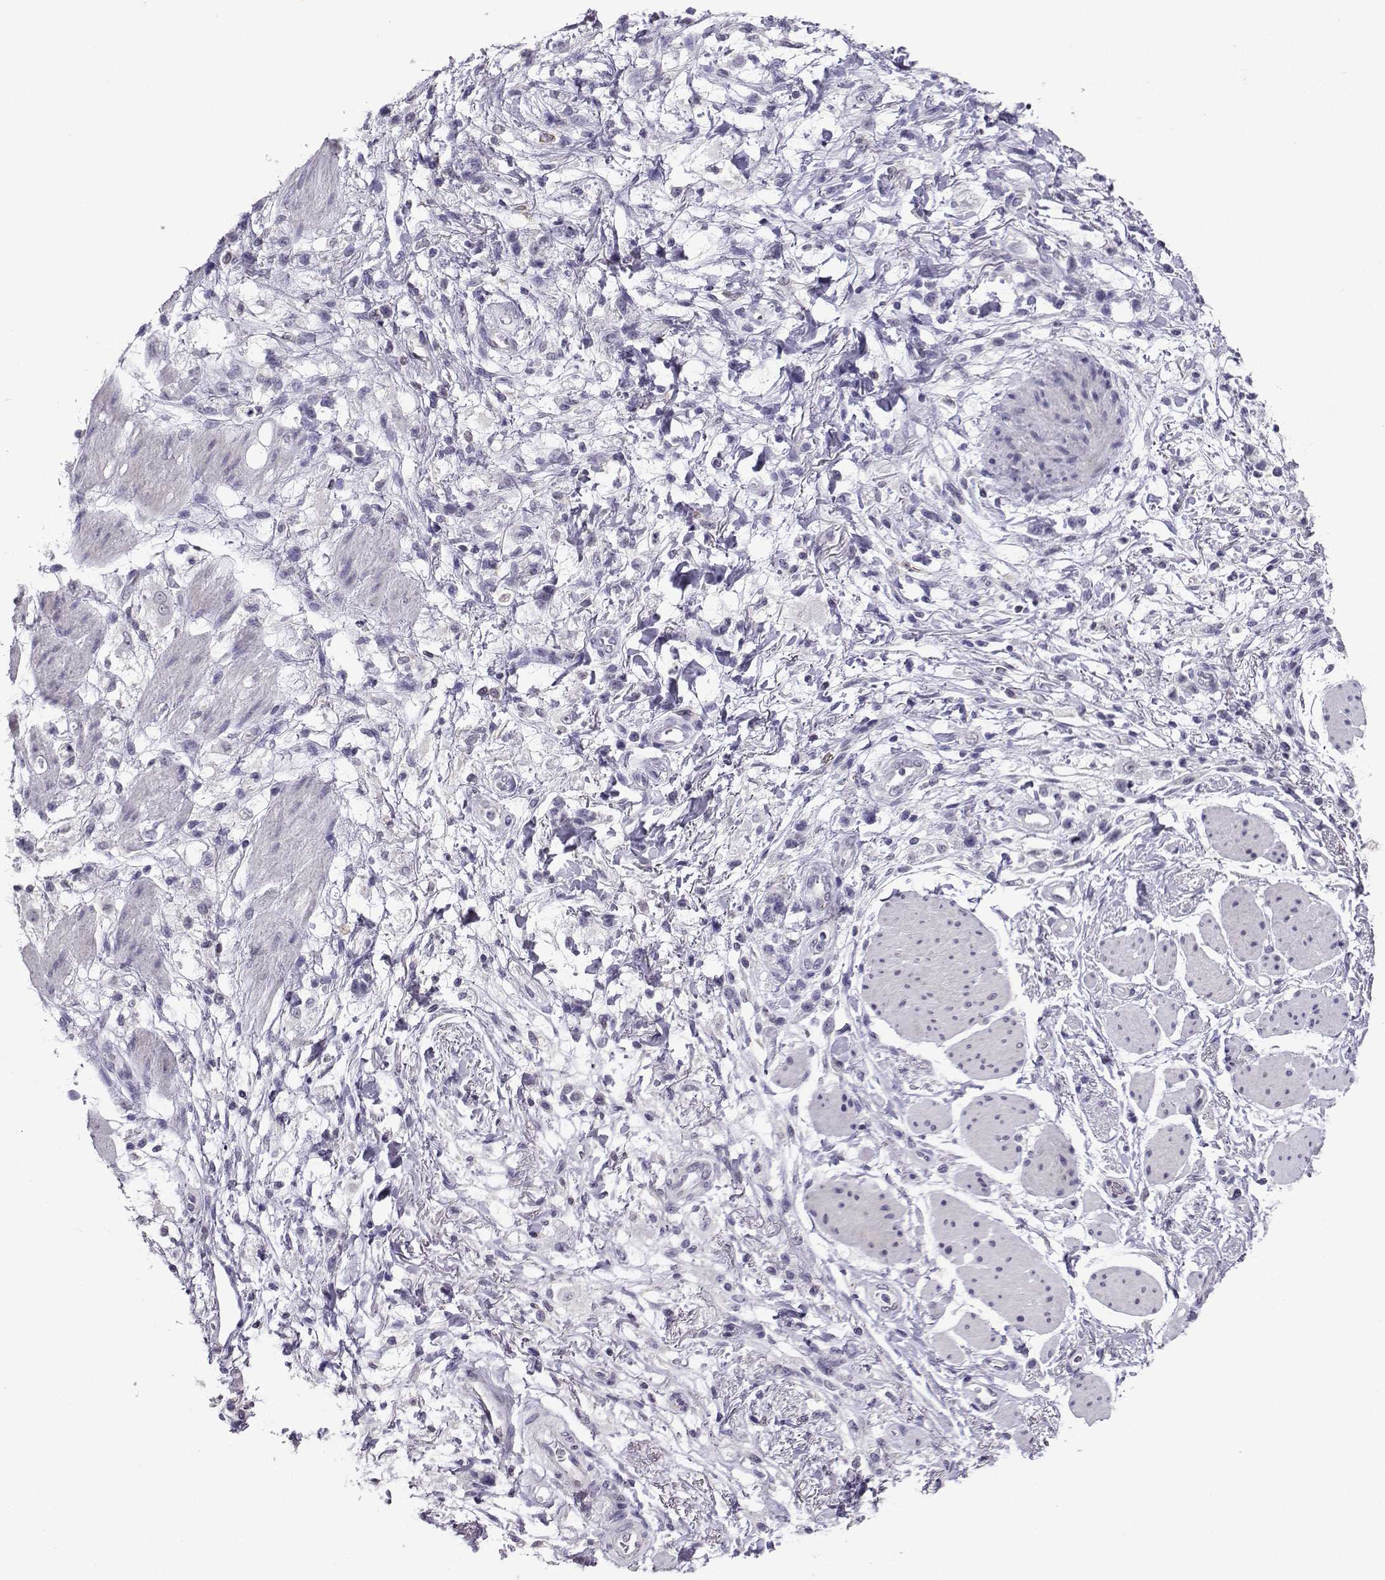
{"staining": {"intensity": "negative", "quantity": "none", "location": "none"}, "tissue": "stomach cancer", "cell_type": "Tumor cells", "image_type": "cancer", "snomed": [{"axis": "morphology", "description": "Adenocarcinoma, NOS"}, {"axis": "topography", "description": "Stomach"}], "caption": "Adenocarcinoma (stomach) was stained to show a protein in brown. There is no significant positivity in tumor cells. (Stains: DAB (3,3'-diaminobenzidine) immunohistochemistry (IHC) with hematoxylin counter stain, Microscopy: brightfield microscopy at high magnification).", "gene": "TBR1", "patient": {"sex": "female", "age": 60}}